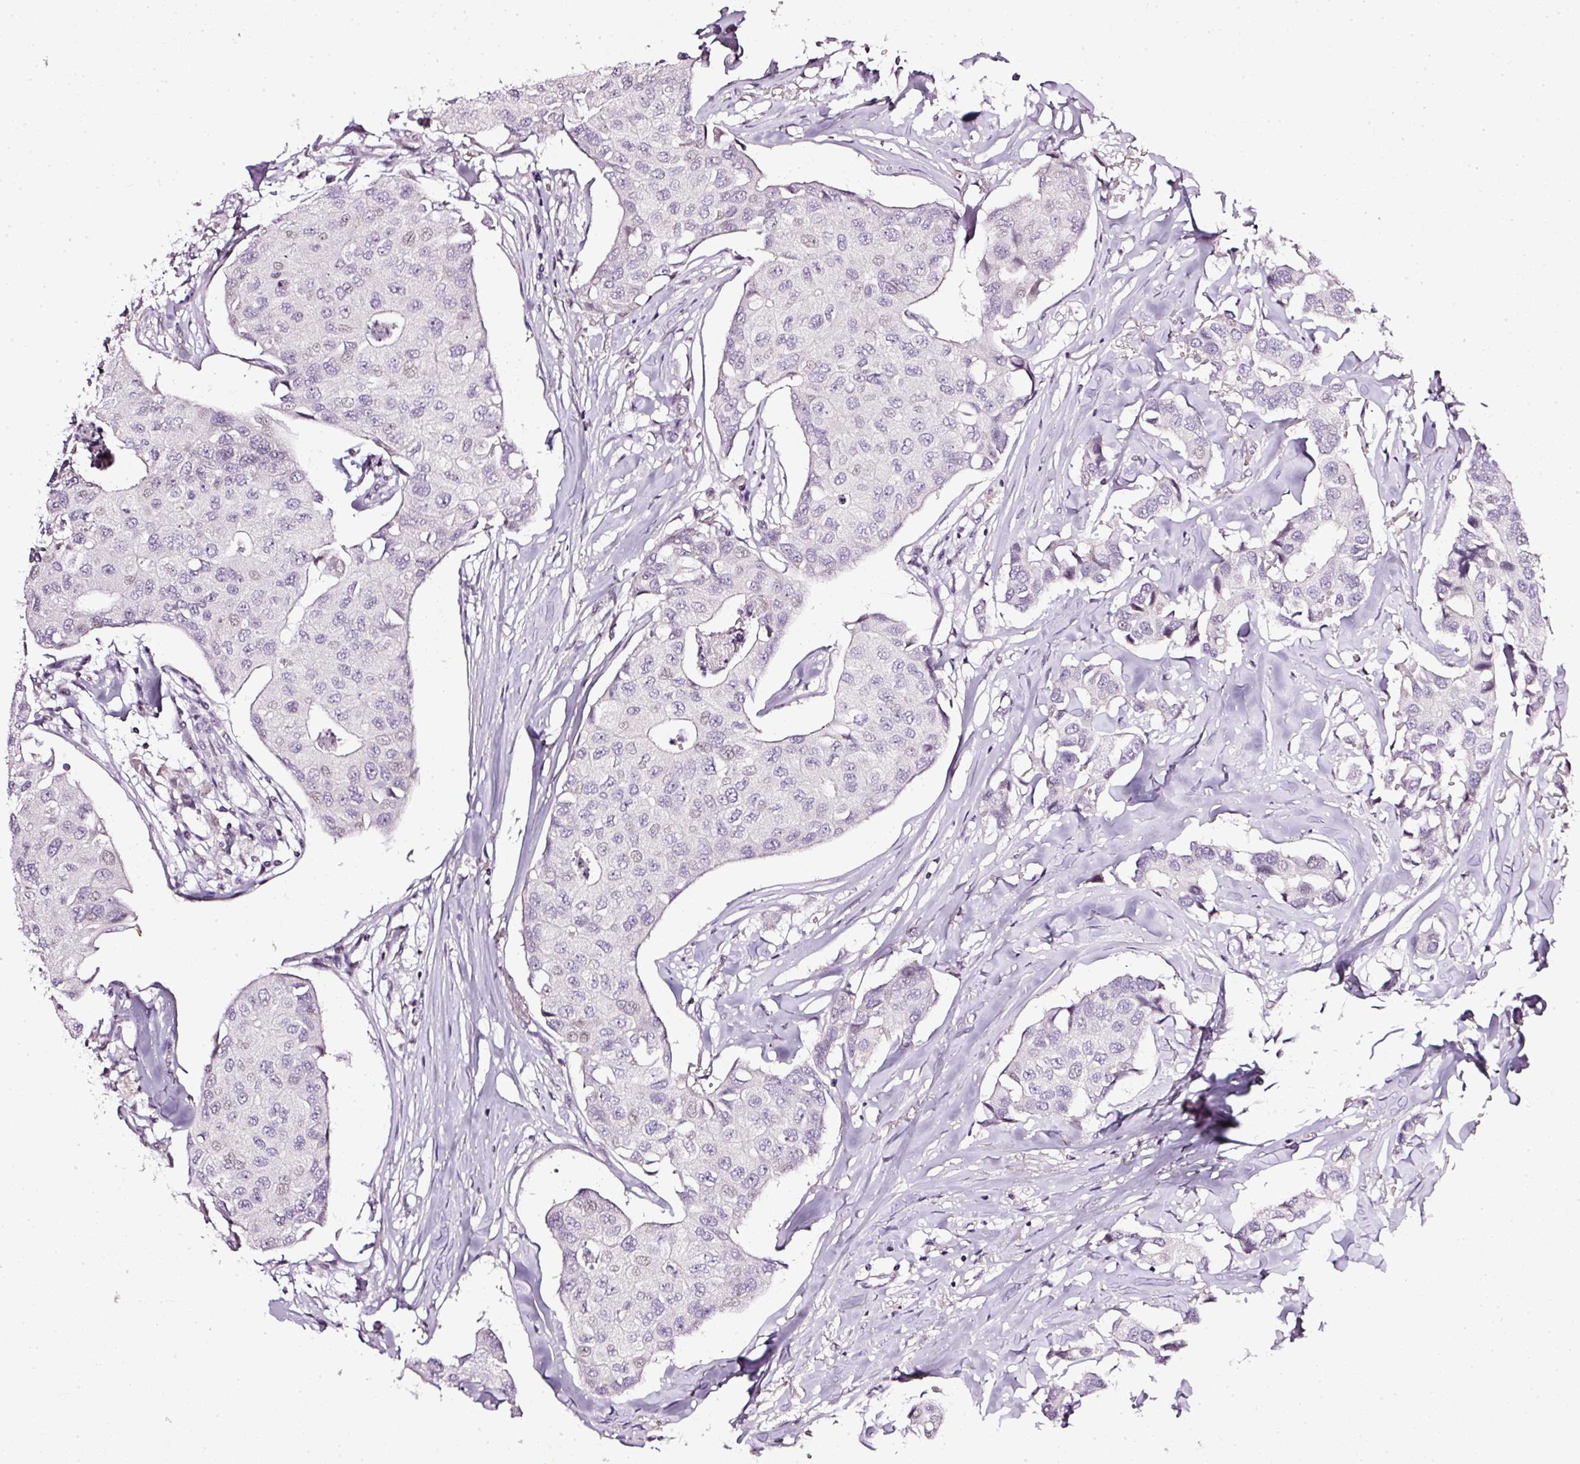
{"staining": {"intensity": "weak", "quantity": "<25%", "location": "nuclear"}, "tissue": "breast cancer", "cell_type": "Tumor cells", "image_type": "cancer", "snomed": [{"axis": "morphology", "description": "Duct carcinoma"}, {"axis": "topography", "description": "Breast"}], "caption": "Immunohistochemistry image of infiltrating ductal carcinoma (breast) stained for a protein (brown), which shows no staining in tumor cells. (Stains: DAB (3,3'-diaminobenzidine) immunohistochemistry with hematoxylin counter stain, Microscopy: brightfield microscopy at high magnification).", "gene": "NRDE2", "patient": {"sex": "female", "age": 80}}